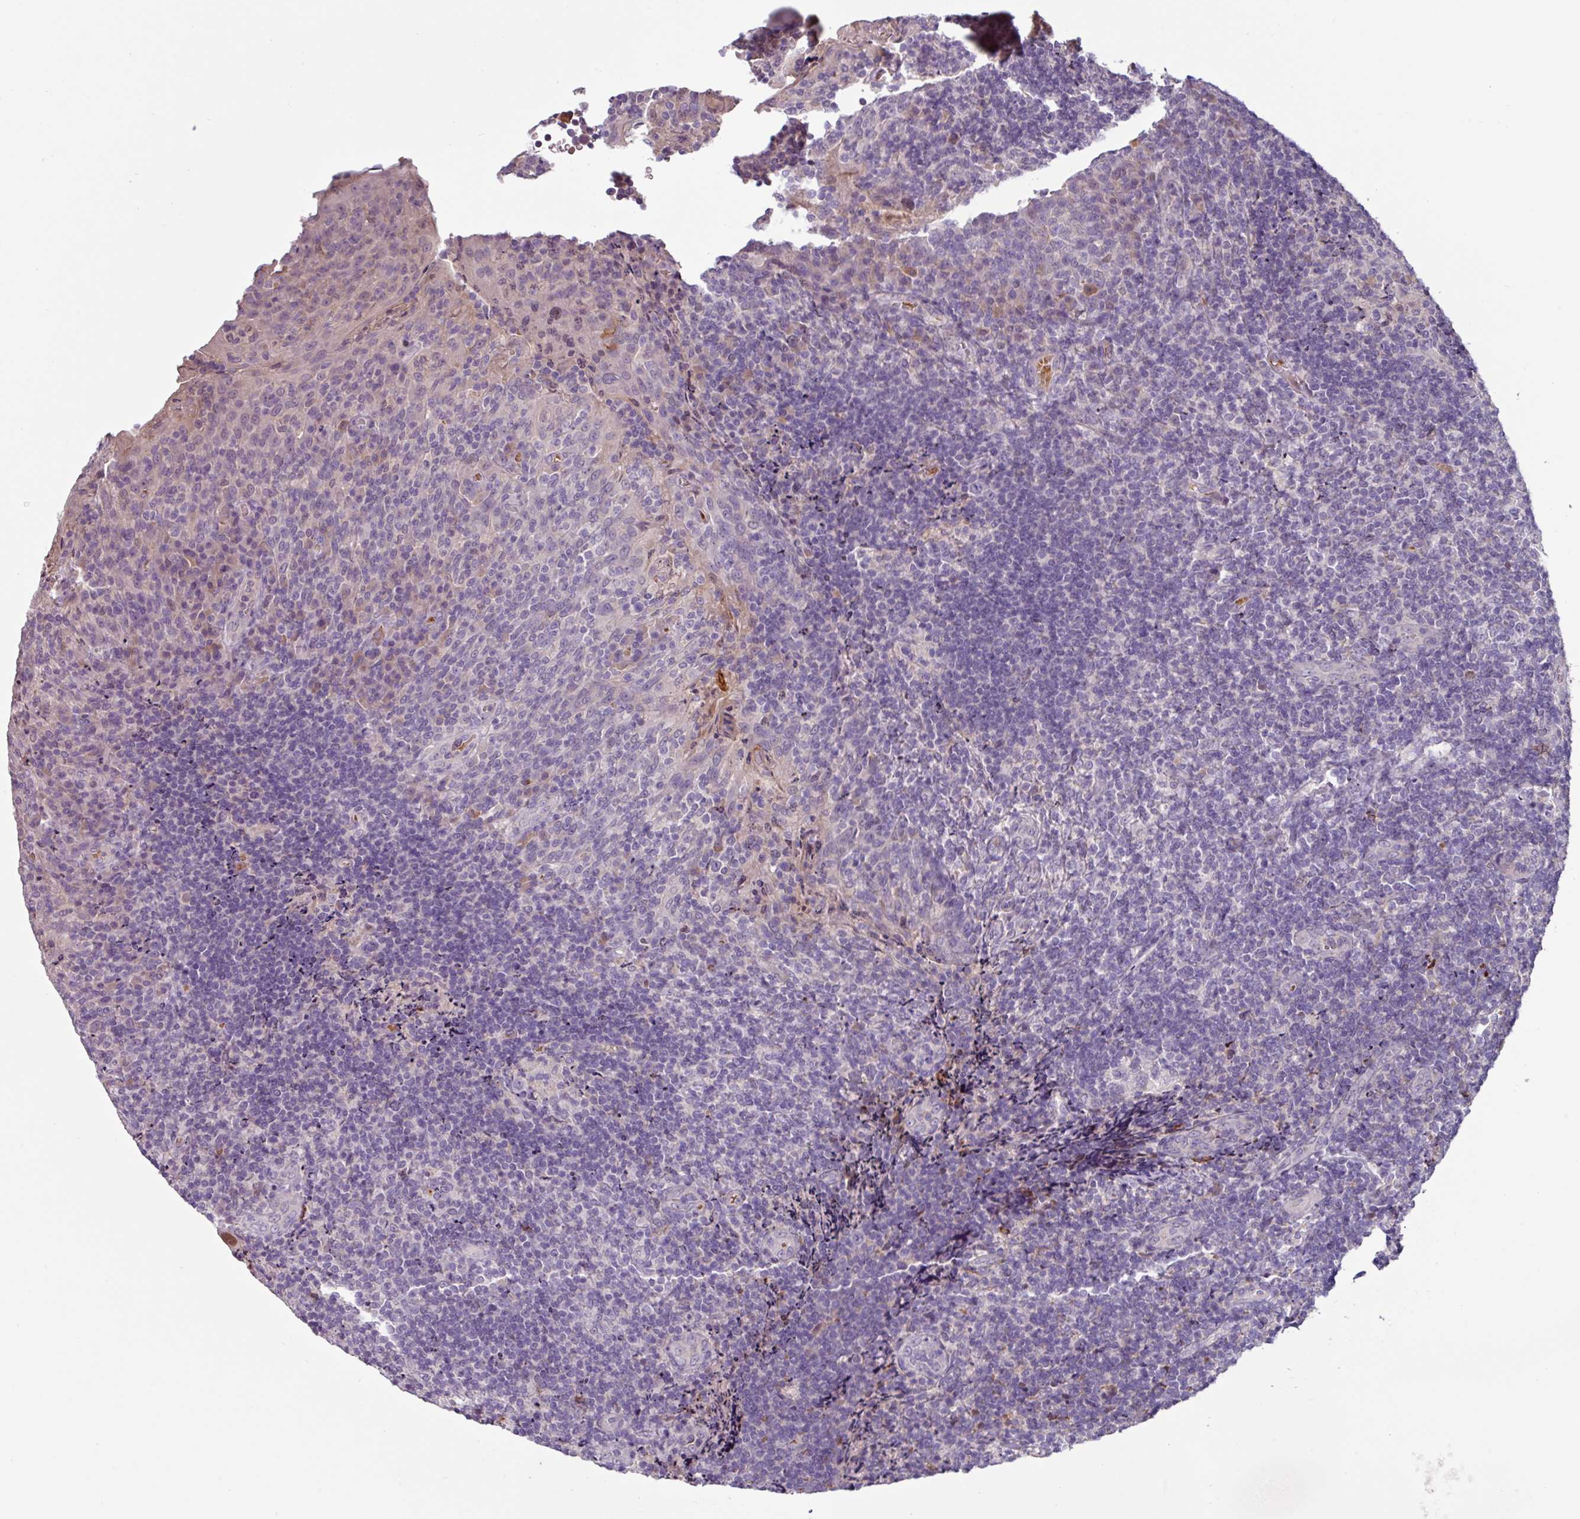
{"staining": {"intensity": "negative", "quantity": "none", "location": "none"}, "tissue": "tonsil", "cell_type": "Germinal center cells", "image_type": "normal", "snomed": [{"axis": "morphology", "description": "Normal tissue, NOS"}, {"axis": "topography", "description": "Tonsil"}], "caption": "Tonsil was stained to show a protein in brown. There is no significant positivity in germinal center cells. The staining was performed using DAB (3,3'-diaminobenzidine) to visualize the protein expression in brown, while the nuclei were stained in blue with hematoxylin (Magnification: 20x).", "gene": "SLC5A10", "patient": {"sex": "male", "age": 17}}